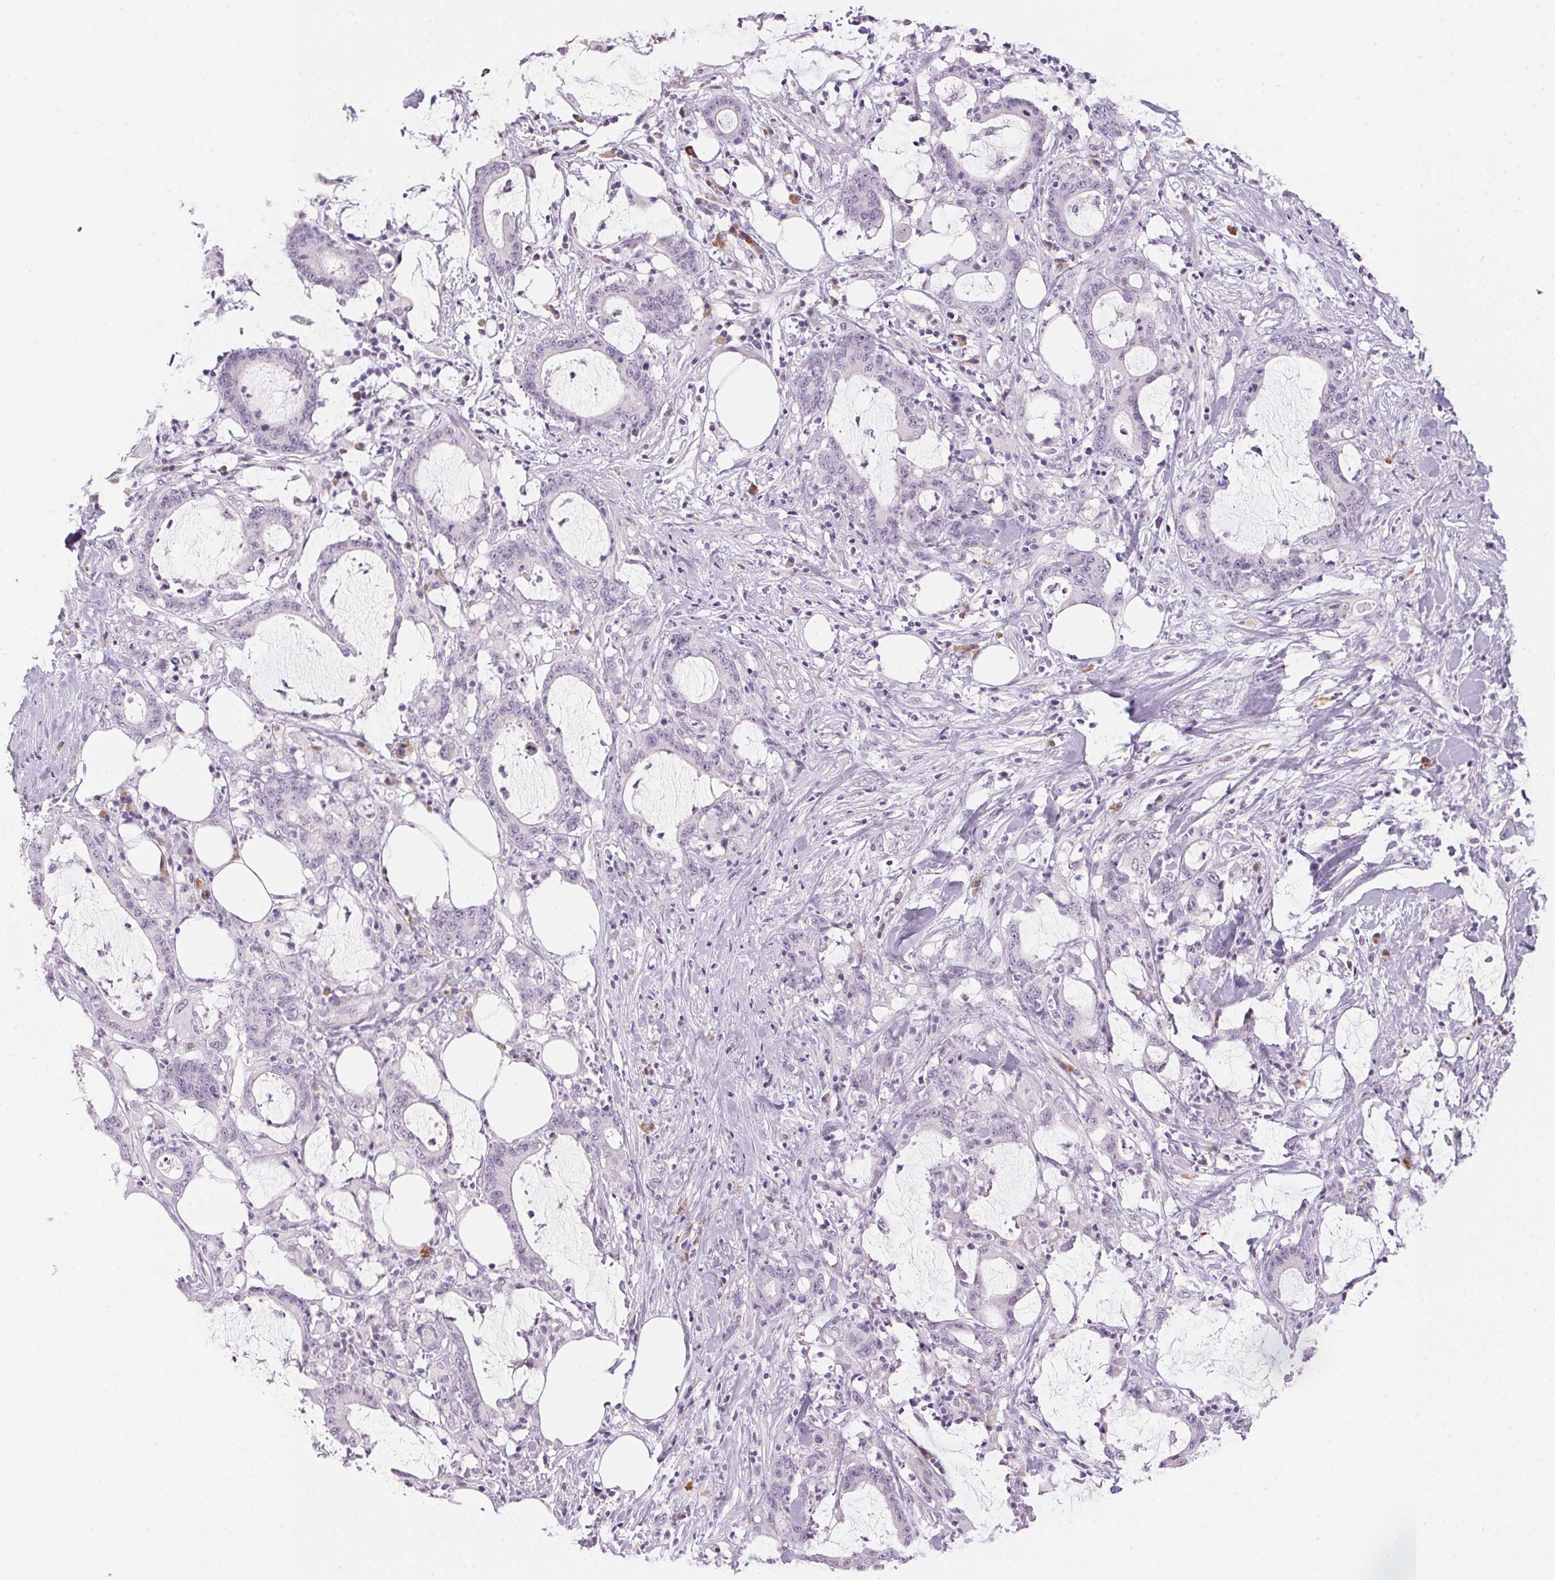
{"staining": {"intensity": "negative", "quantity": "none", "location": "none"}, "tissue": "stomach cancer", "cell_type": "Tumor cells", "image_type": "cancer", "snomed": [{"axis": "morphology", "description": "Adenocarcinoma, NOS"}, {"axis": "topography", "description": "Stomach, upper"}], "caption": "The image shows no significant expression in tumor cells of stomach adenocarcinoma.", "gene": "CADPS", "patient": {"sex": "male", "age": 68}}